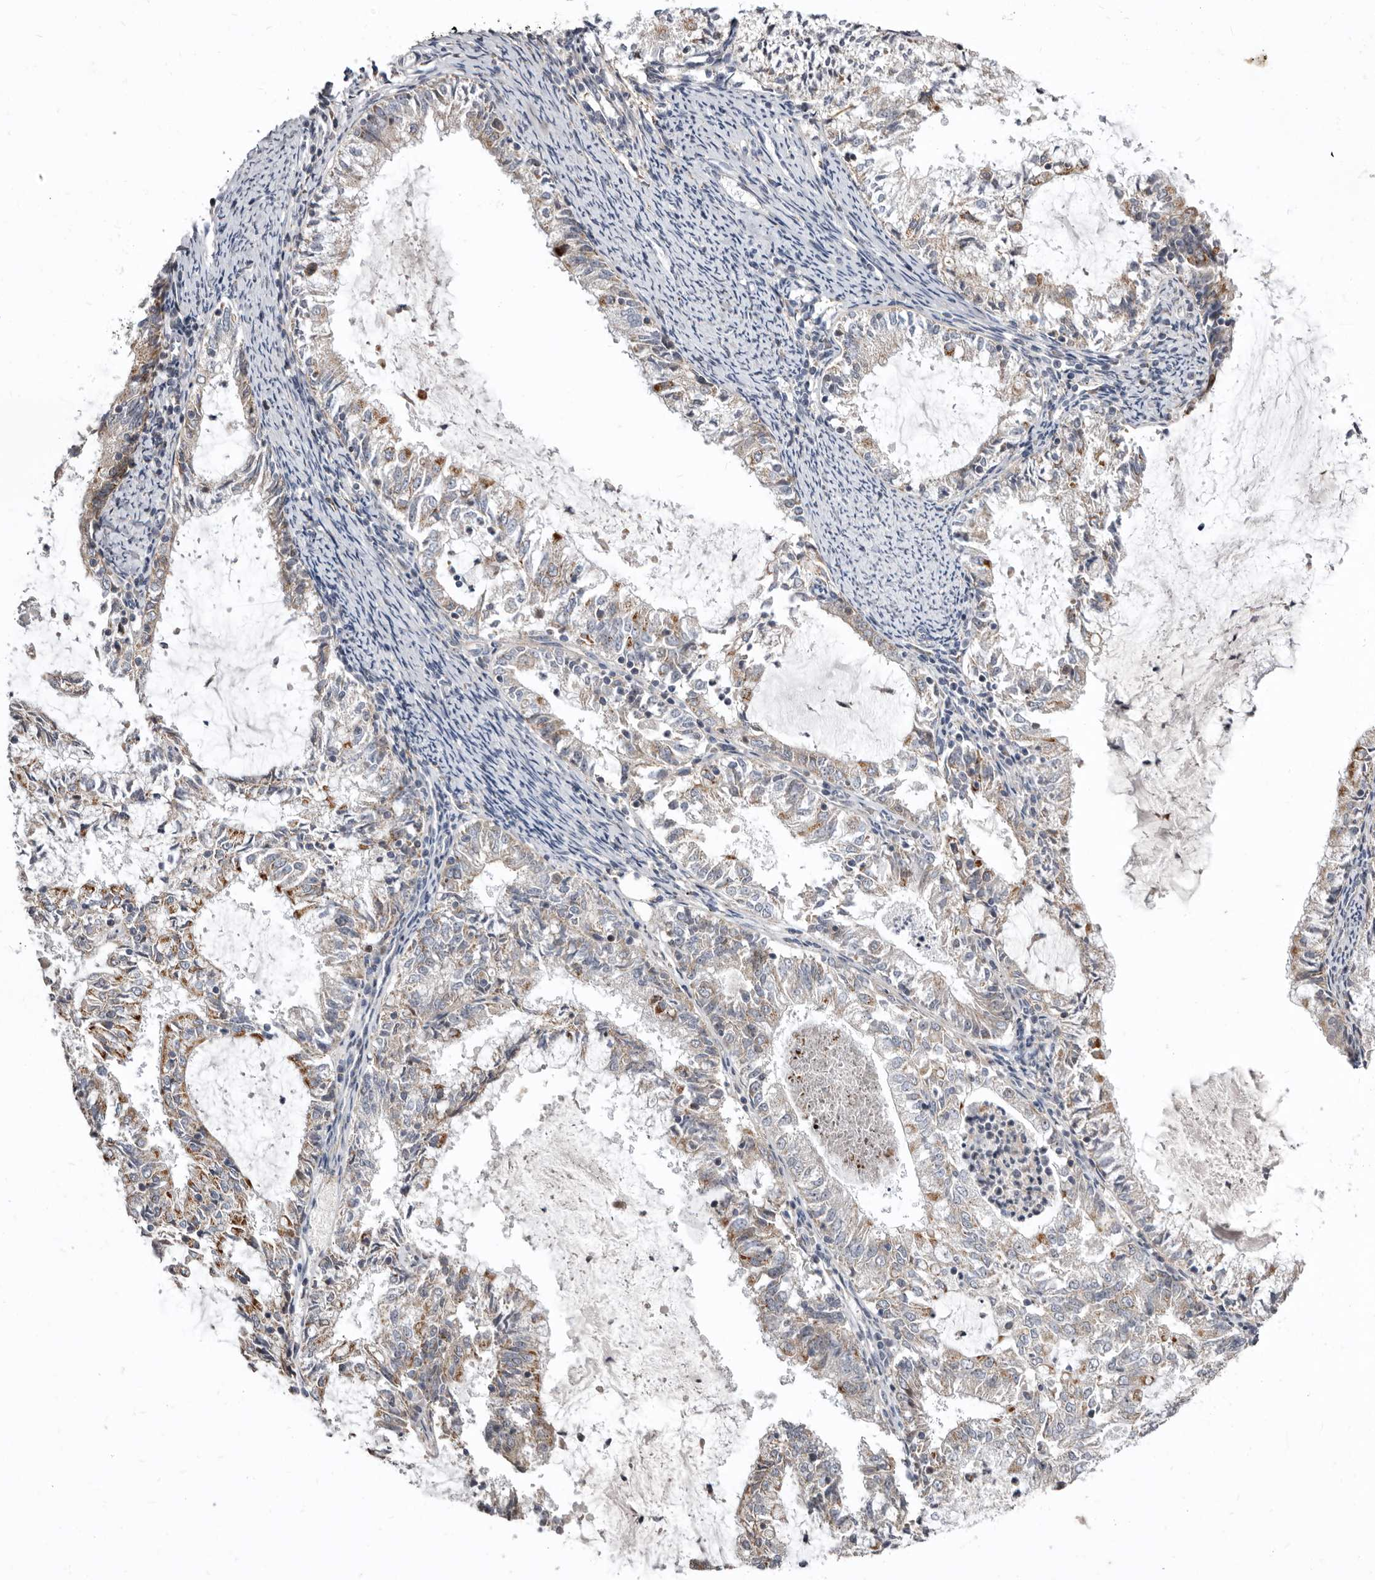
{"staining": {"intensity": "weak", "quantity": "<25%", "location": "cytoplasmic/membranous"}, "tissue": "endometrial cancer", "cell_type": "Tumor cells", "image_type": "cancer", "snomed": [{"axis": "morphology", "description": "Adenocarcinoma, NOS"}, {"axis": "topography", "description": "Endometrium"}], "caption": "Immunohistochemistry (IHC) micrograph of human endometrial cancer stained for a protein (brown), which shows no positivity in tumor cells. Nuclei are stained in blue.", "gene": "SMC4", "patient": {"sex": "female", "age": 57}}